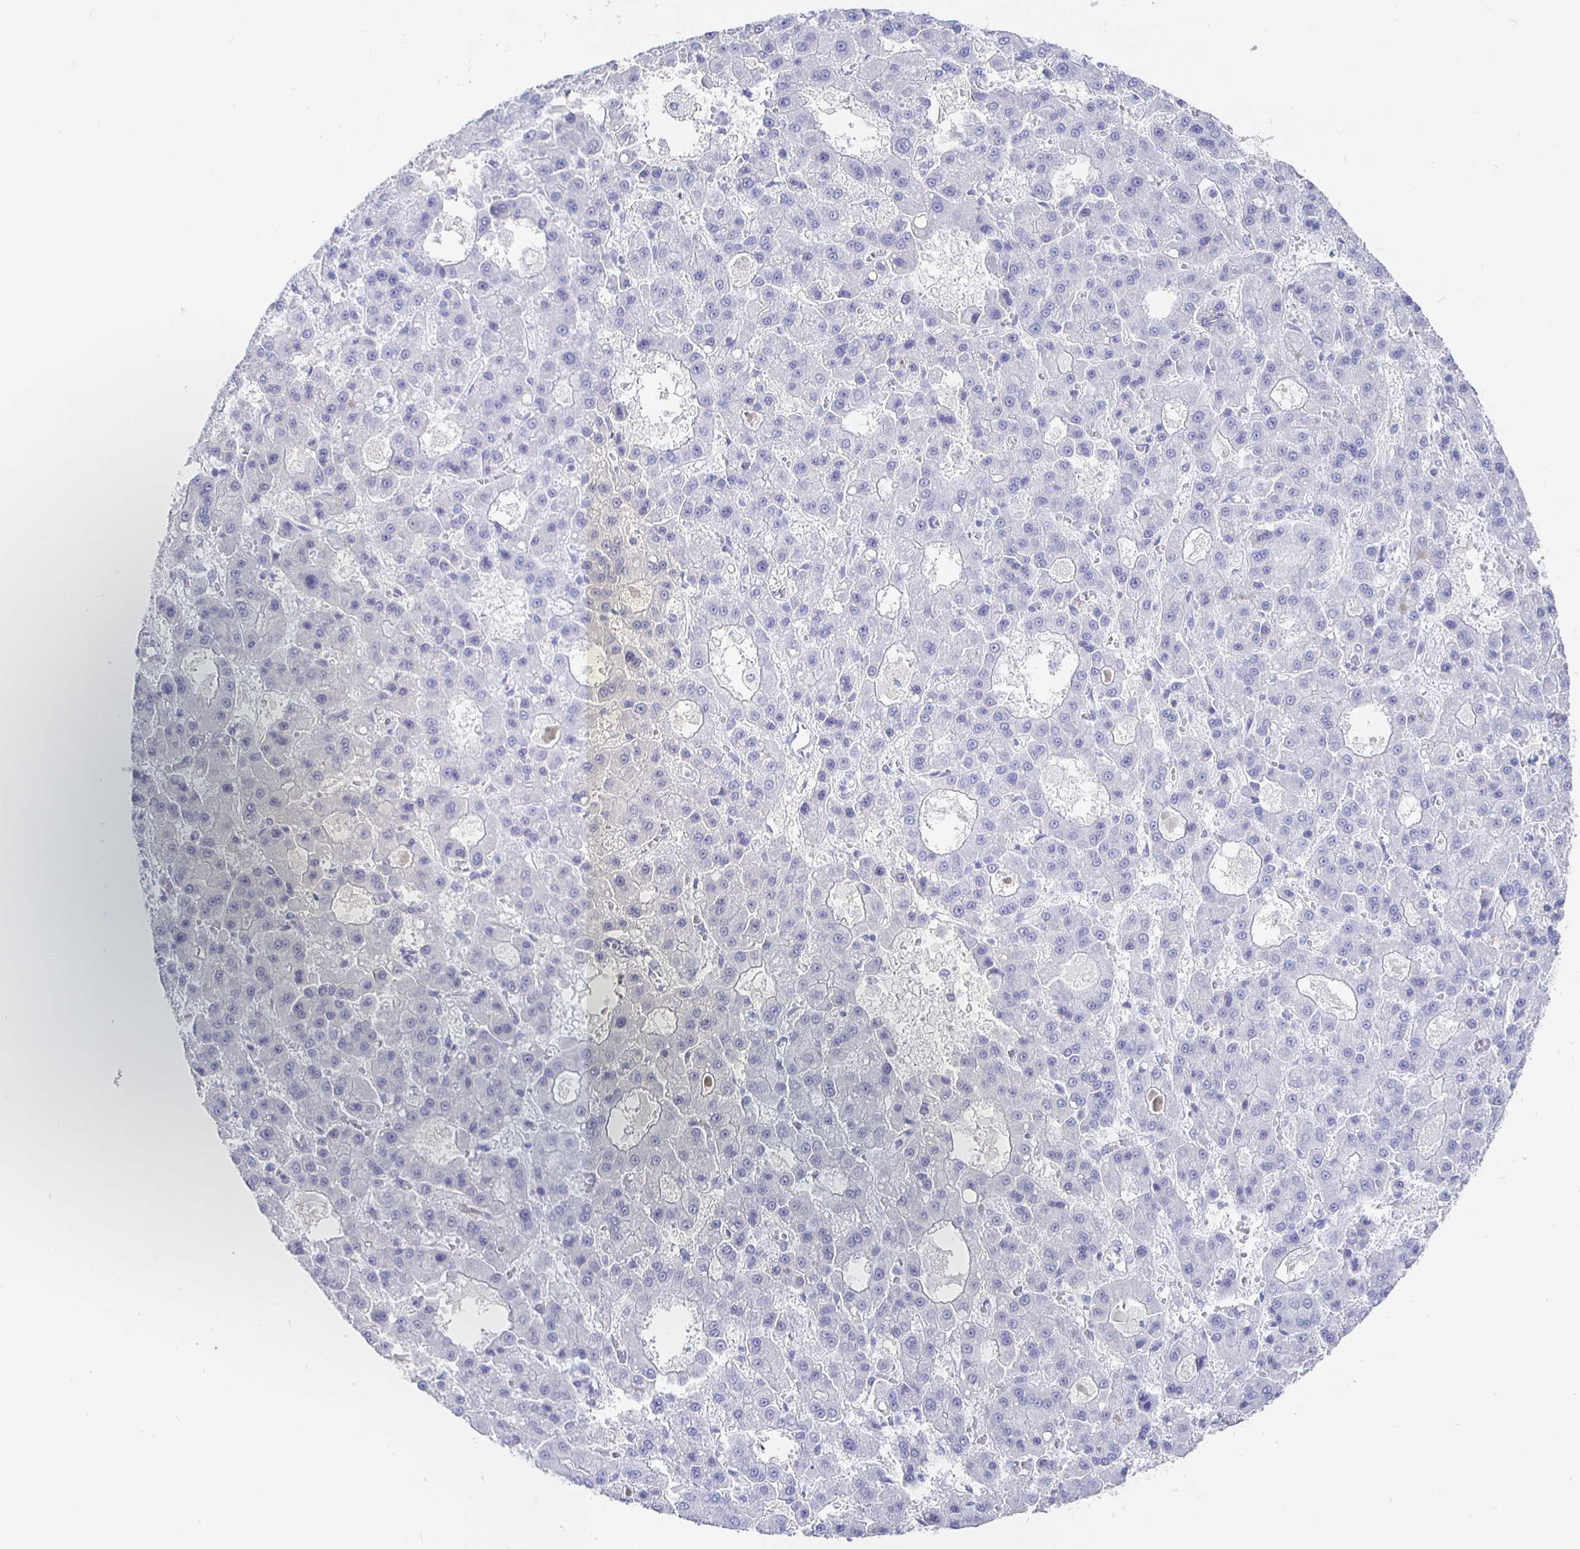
{"staining": {"intensity": "negative", "quantity": "none", "location": "none"}, "tissue": "liver cancer", "cell_type": "Tumor cells", "image_type": "cancer", "snomed": [{"axis": "morphology", "description": "Carcinoma, Hepatocellular, NOS"}, {"axis": "topography", "description": "Liver"}], "caption": "The micrograph demonstrates no staining of tumor cells in liver hepatocellular carcinoma.", "gene": "CLCA1", "patient": {"sex": "male", "age": 70}}